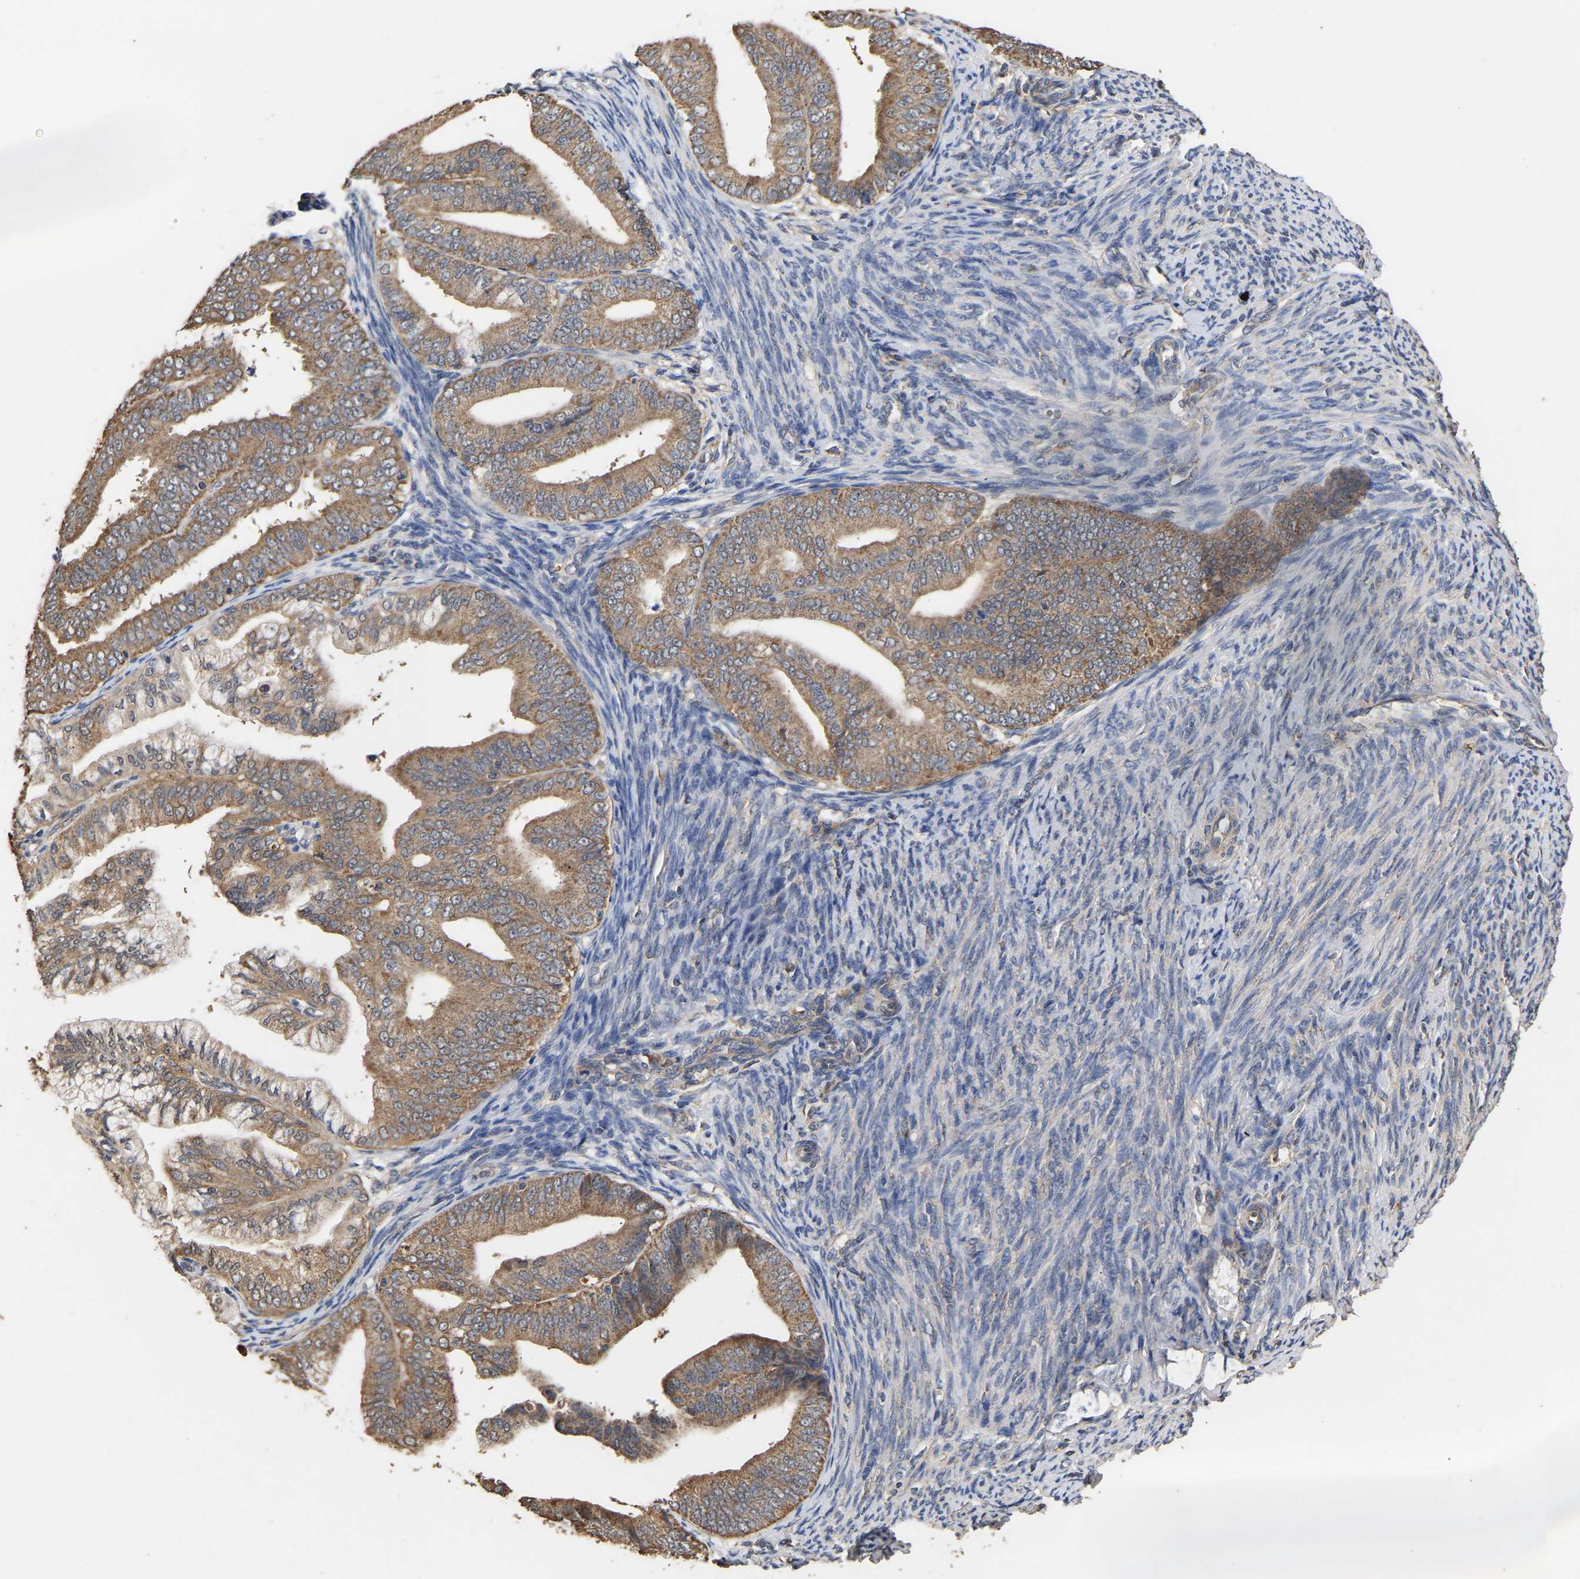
{"staining": {"intensity": "moderate", "quantity": ">75%", "location": "cytoplasmic/membranous"}, "tissue": "endometrial cancer", "cell_type": "Tumor cells", "image_type": "cancer", "snomed": [{"axis": "morphology", "description": "Adenocarcinoma, NOS"}, {"axis": "topography", "description": "Endometrium"}], "caption": "Tumor cells reveal medium levels of moderate cytoplasmic/membranous staining in about >75% of cells in human endometrial adenocarcinoma.", "gene": "ZNF26", "patient": {"sex": "female", "age": 63}}